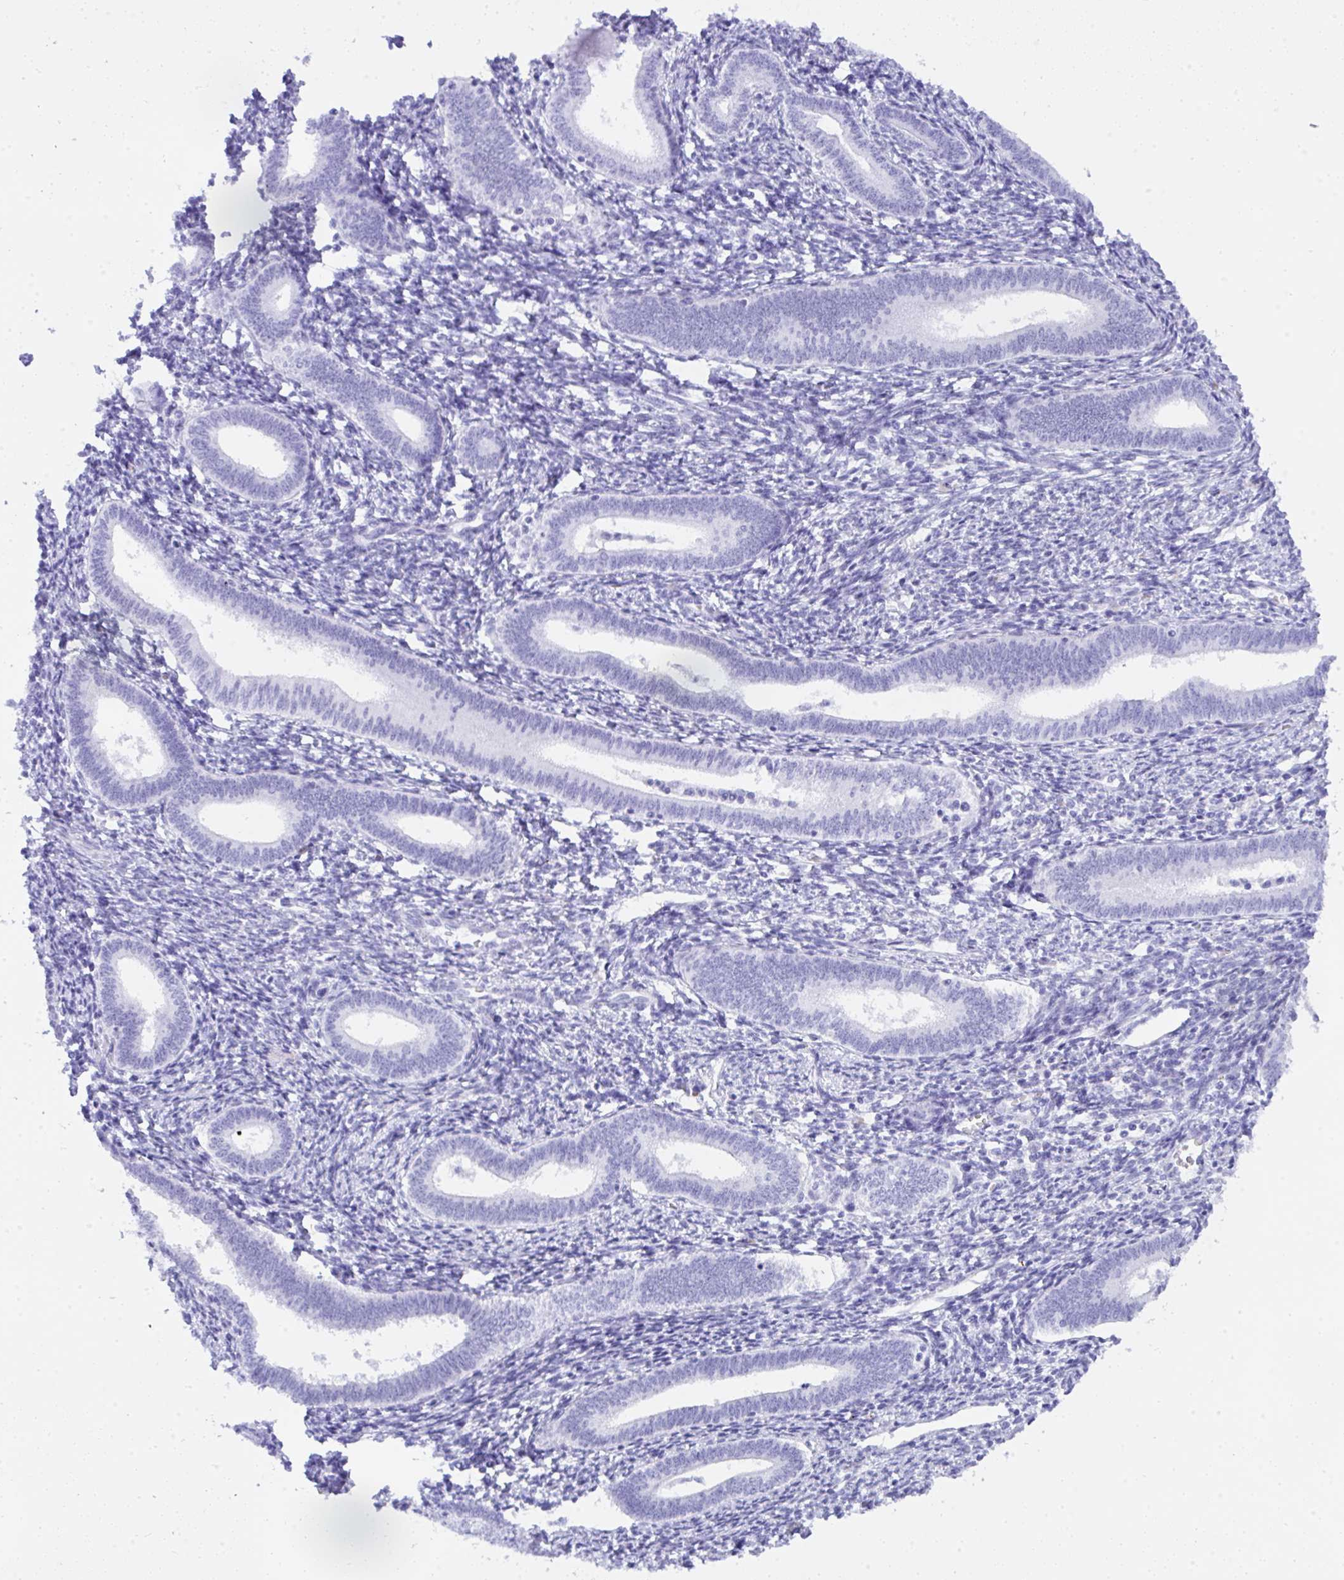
{"staining": {"intensity": "negative", "quantity": "none", "location": "none"}, "tissue": "endometrium", "cell_type": "Cells in endometrial stroma", "image_type": "normal", "snomed": [{"axis": "morphology", "description": "Normal tissue, NOS"}, {"axis": "topography", "description": "Endometrium"}], "caption": "Immunohistochemical staining of normal endometrium reveals no significant positivity in cells in endometrial stroma.", "gene": "SEL1L2", "patient": {"sex": "female", "age": 41}}